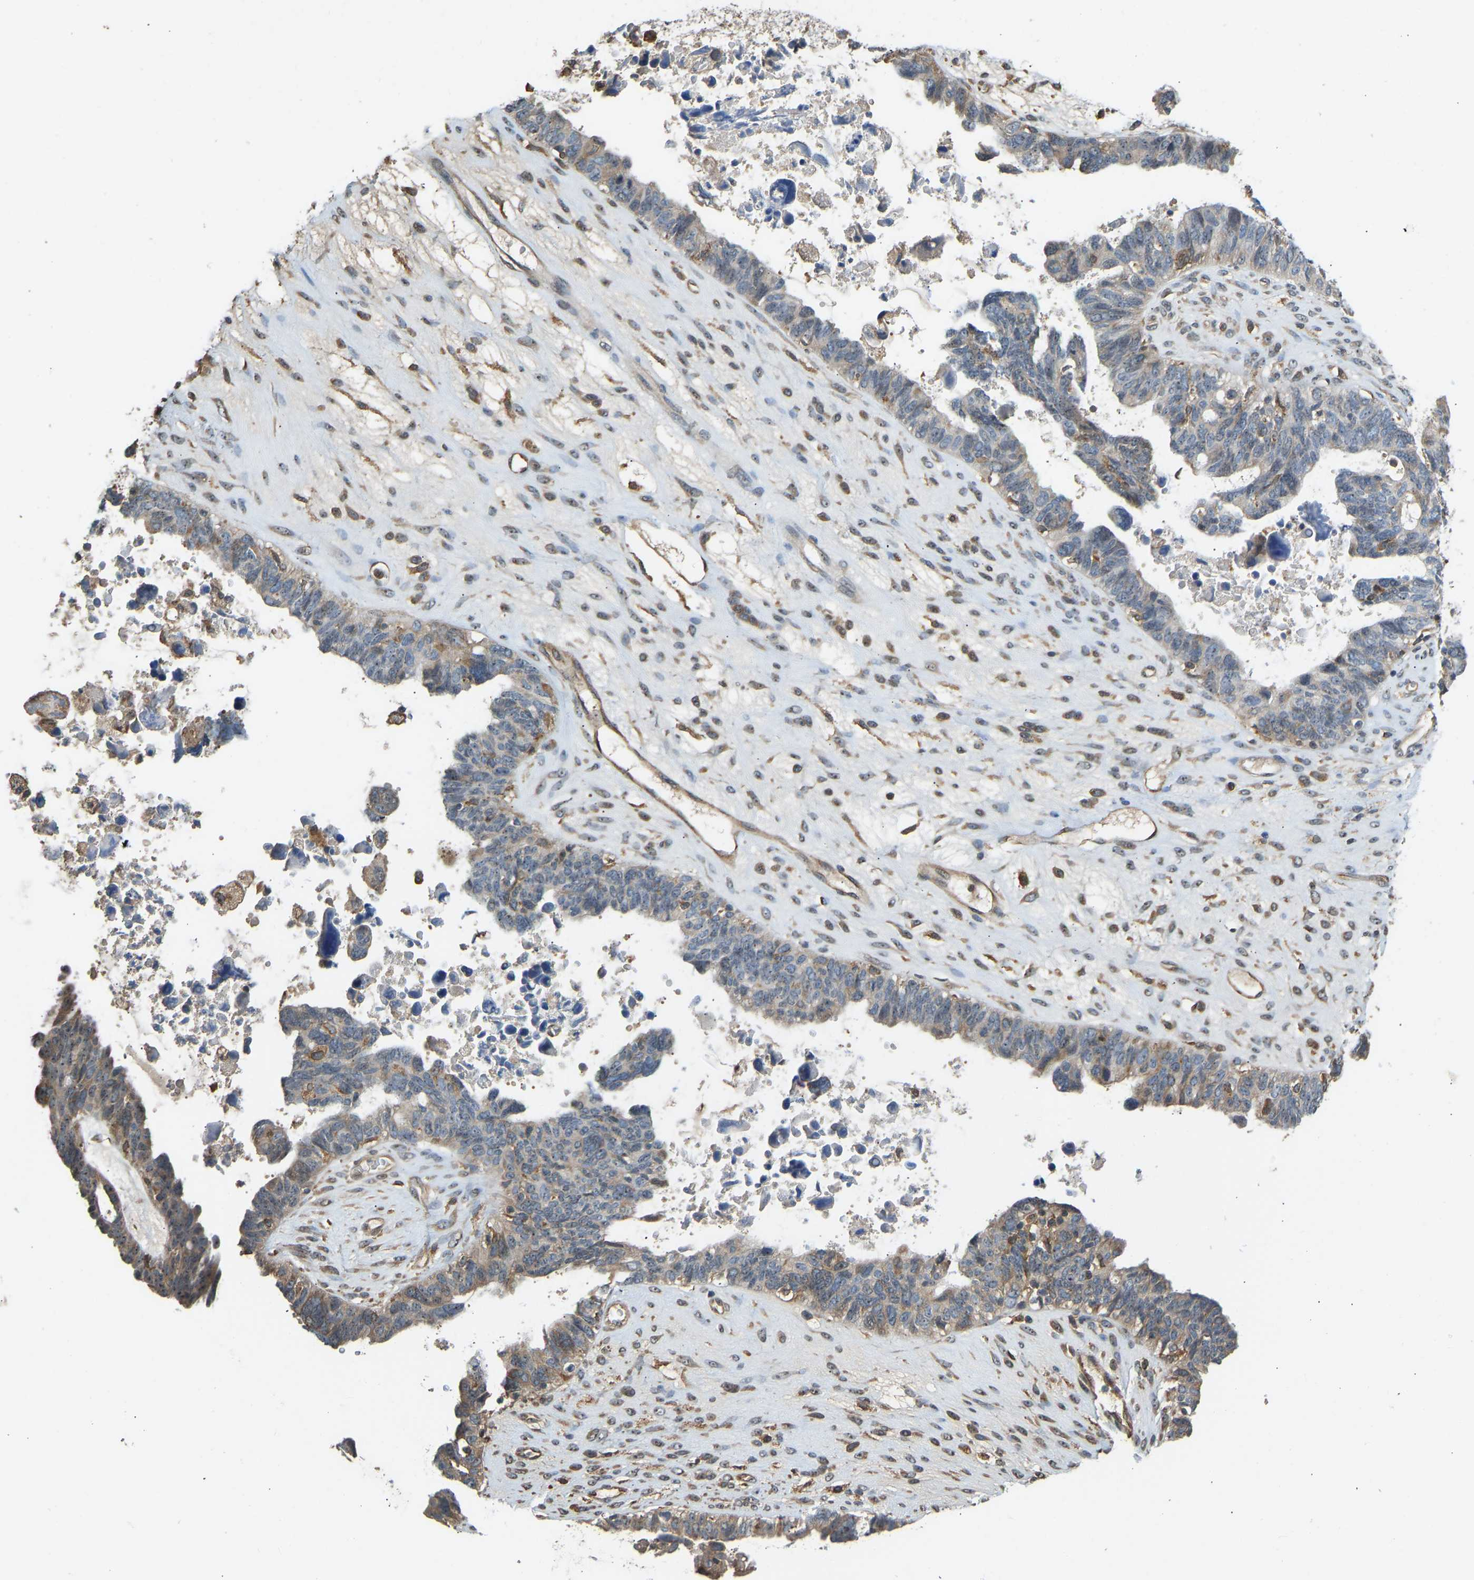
{"staining": {"intensity": "moderate", "quantity": "25%-75%", "location": "cytoplasmic/membranous,nuclear"}, "tissue": "ovarian cancer", "cell_type": "Tumor cells", "image_type": "cancer", "snomed": [{"axis": "morphology", "description": "Cystadenocarcinoma, serous, NOS"}, {"axis": "topography", "description": "Ovary"}], "caption": "Moderate cytoplasmic/membranous and nuclear expression for a protein is appreciated in about 25%-75% of tumor cells of ovarian cancer (serous cystadenocarcinoma) using IHC.", "gene": "OS9", "patient": {"sex": "female", "age": 79}}